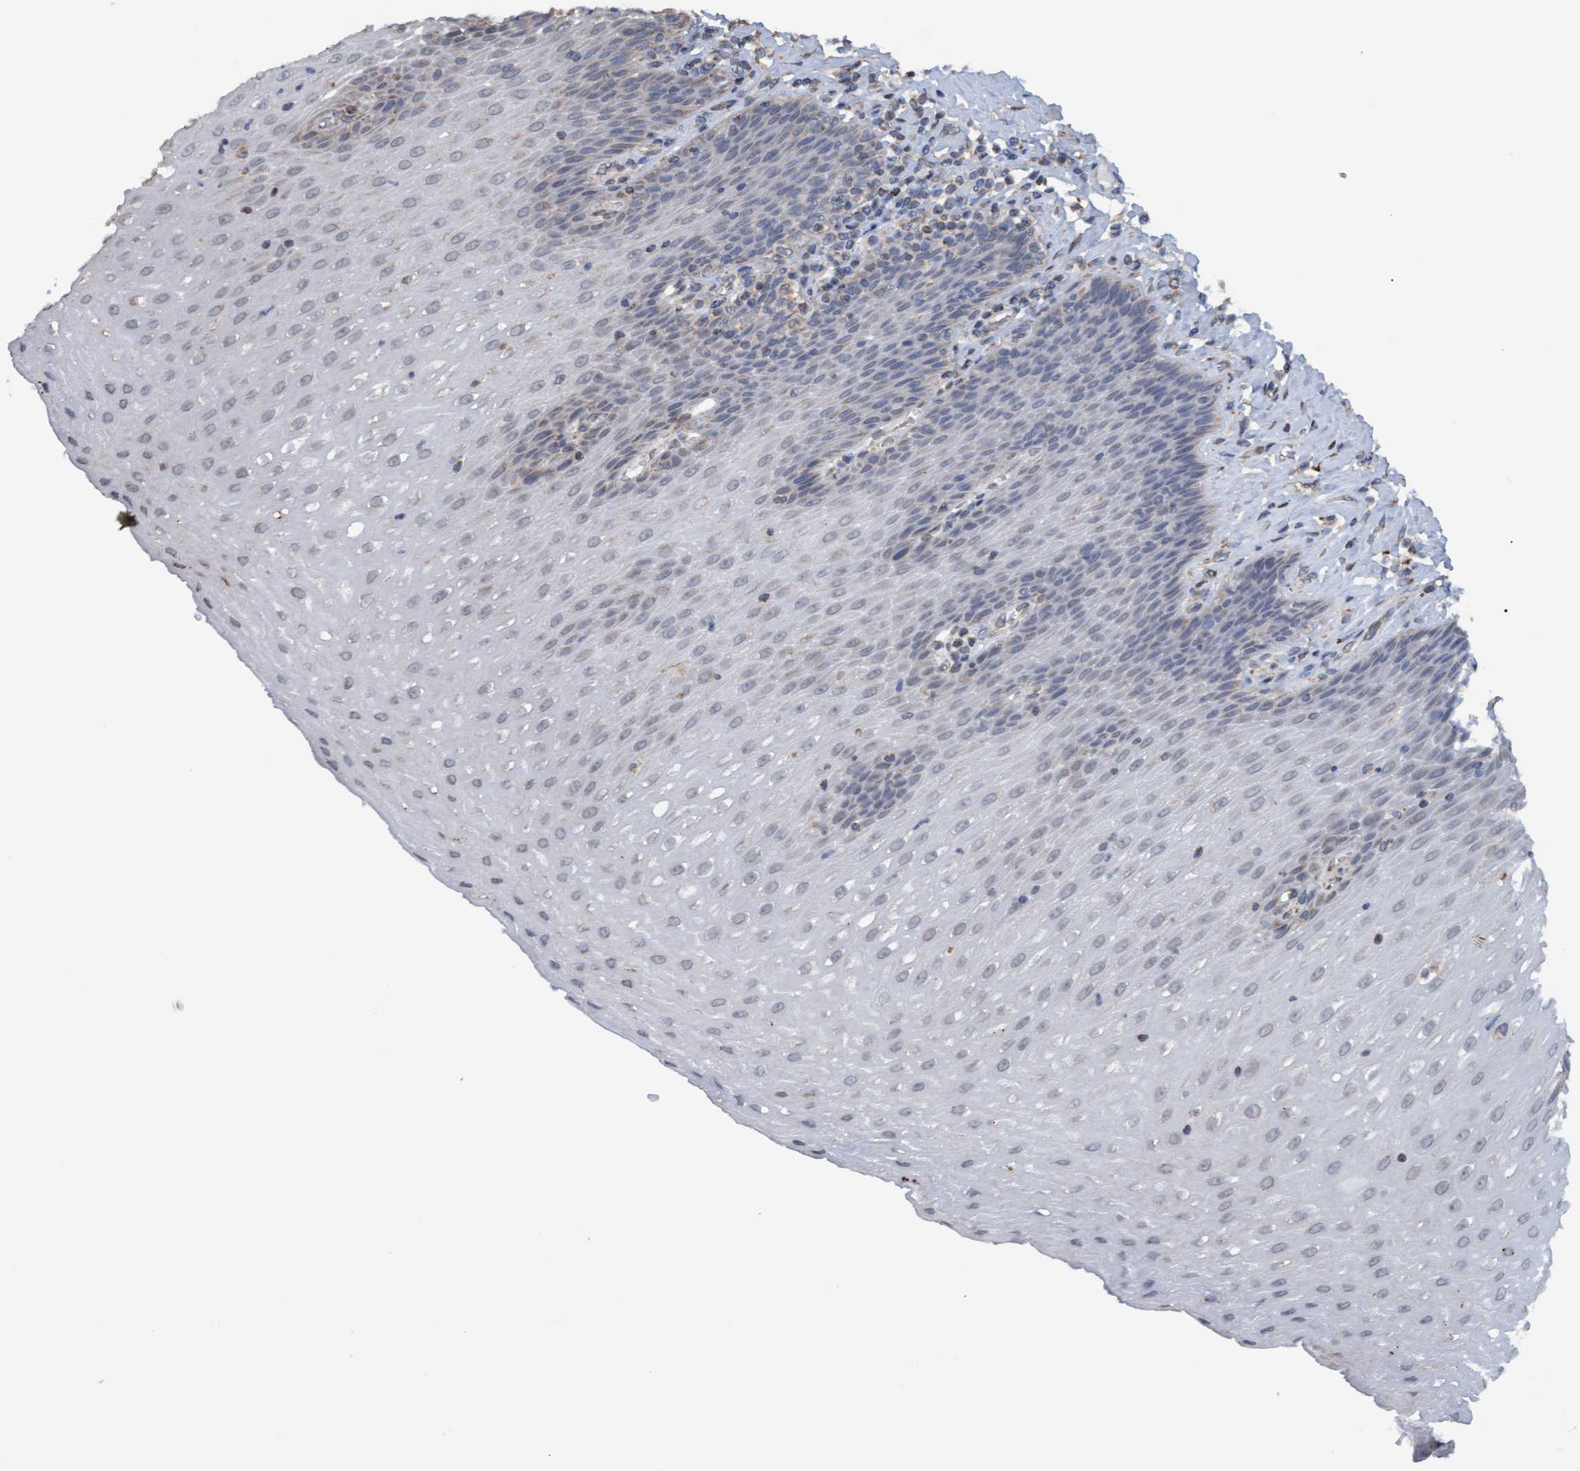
{"staining": {"intensity": "weak", "quantity": "<25%", "location": "cytoplasmic/membranous"}, "tissue": "esophagus", "cell_type": "Squamous epithelial cells", "image_type": "normal", "snomed": [{"axis": "morphology", "description": "Normal tissue, NOS"}, {"axis": "topography", "description": "Esophagus"}], "caption": "High magnification brightfield microscopy of benign esophagus stained with DAB (brown) and counterstained with hematoxylin (blue): squamous epithelial cells show no significant positivity.", "gene": "MGLL", "patient": {"sex": "female", "age": 61}}